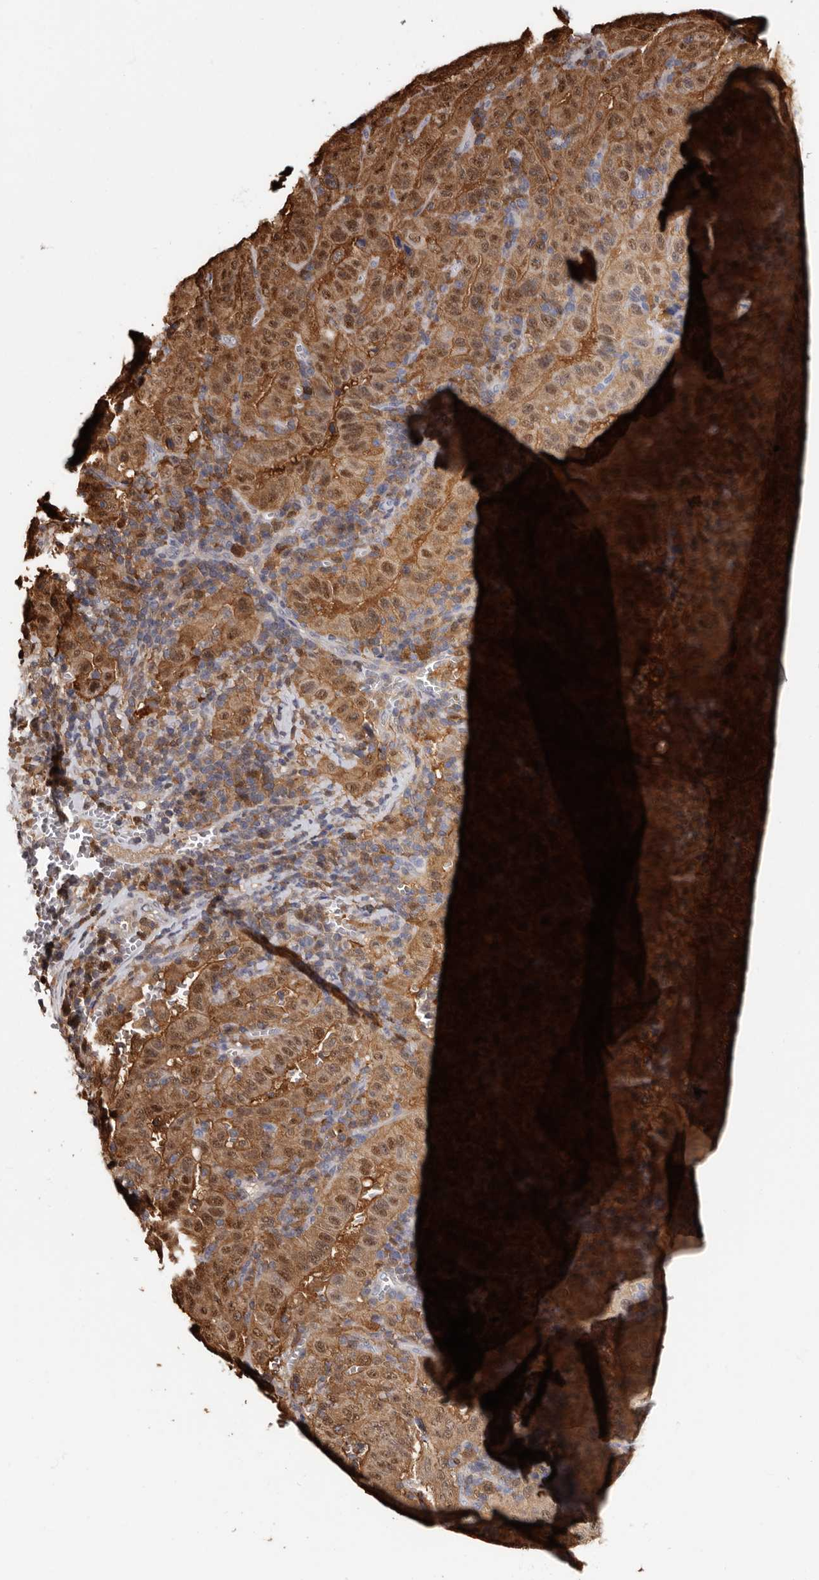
{"staining": {"intensity": "moderate", "quantity": ">75%", "location": "cytoplasmic/membranous,nuclear"}, "tissue": "pancreatic cancer", "cell_type": "Tumor cells", "image_type": "cancer", "snomed": [{"axis": "morphology", "description": "Adenocarcinoma, NOS"}, {"axis": "topography", "description": "Pancreas"}], "caption": "Human adenocarcinoma (pancreatic) stained with a protein marker demonstrates moderate staining in tumor cells.", "gene": "DNPH1", "patient": {"sex": "male", "age": 63}}